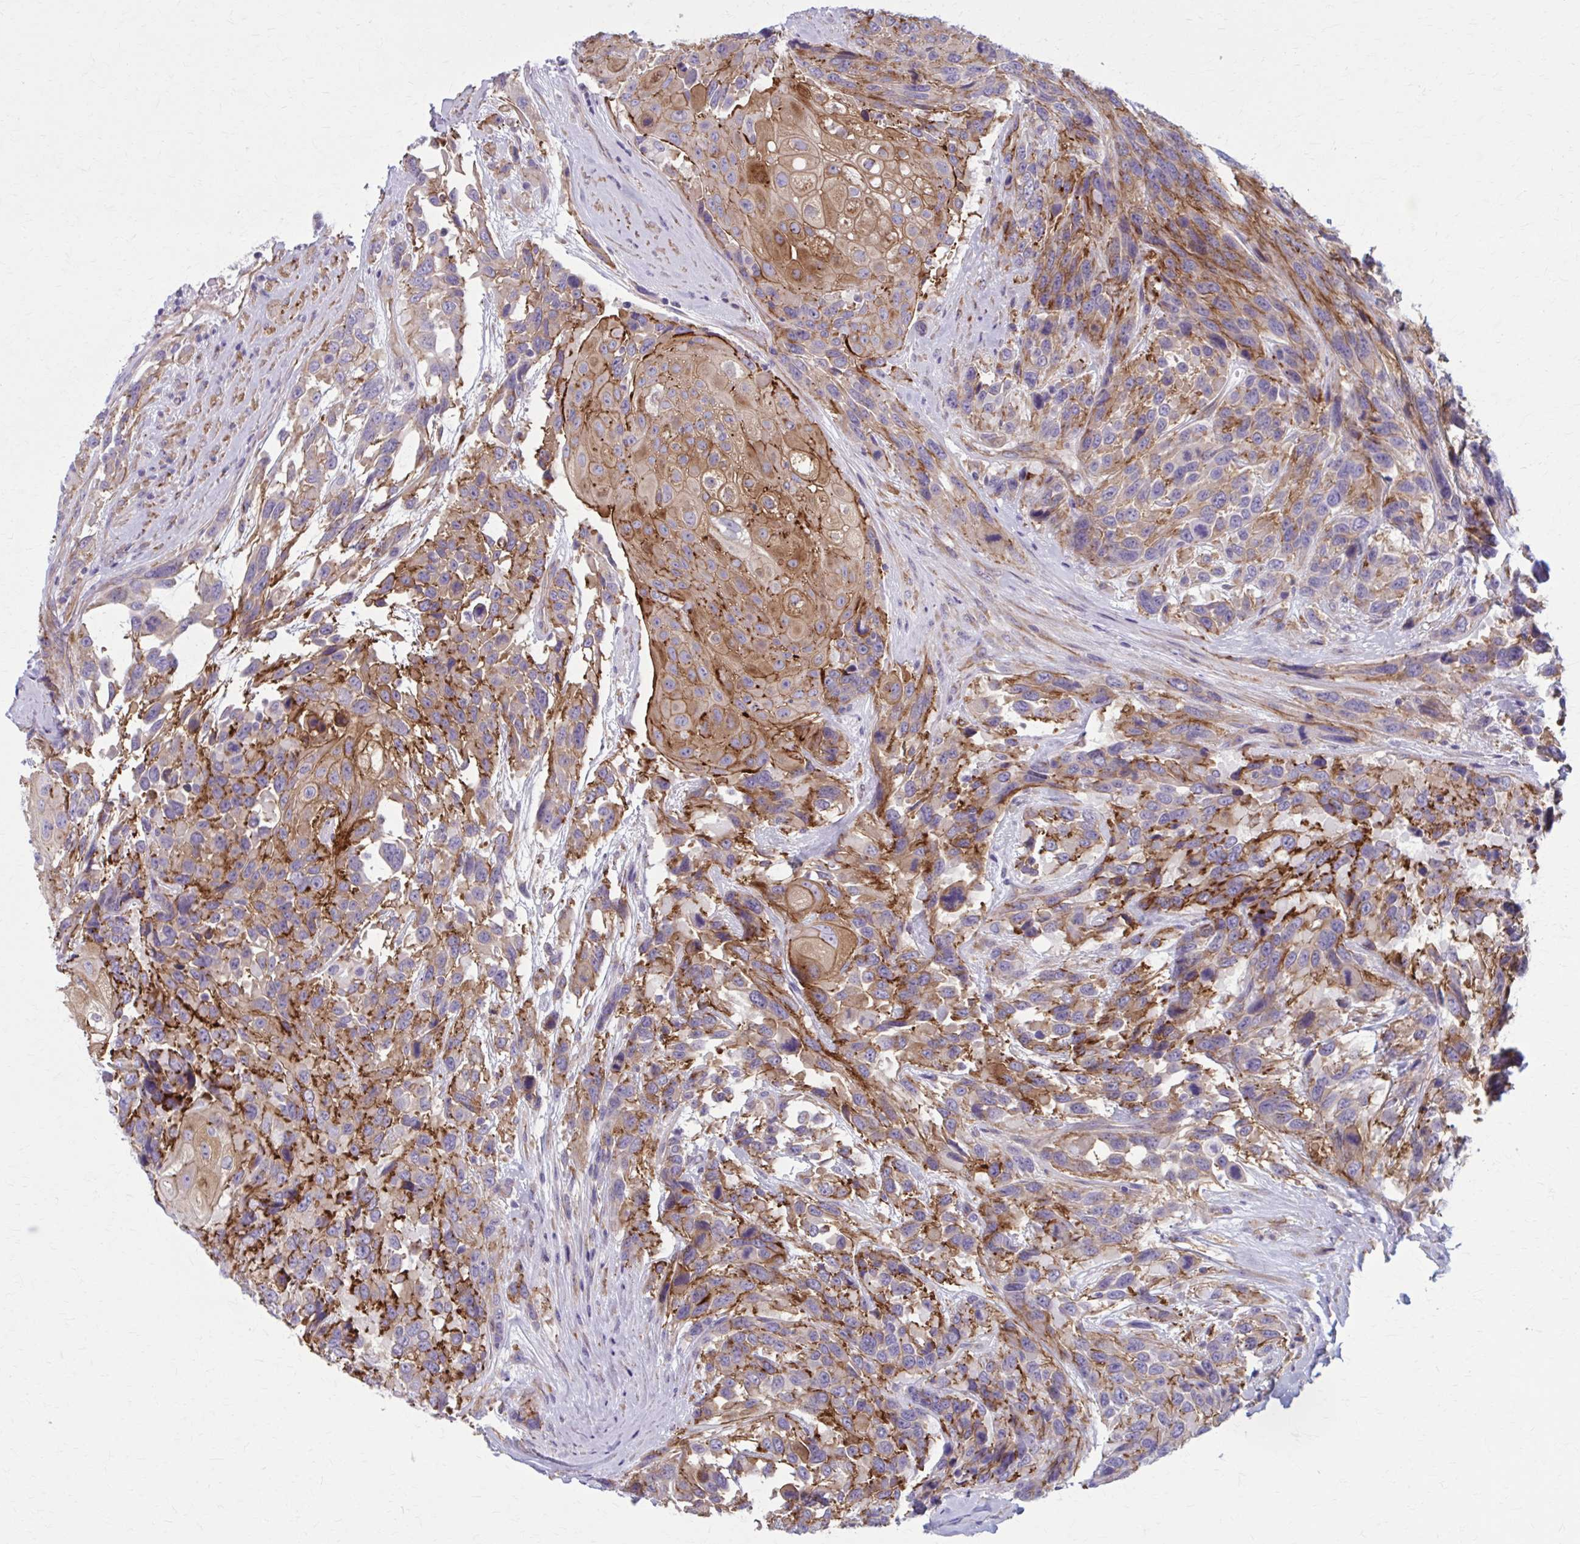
{"staining": {"intensity": "strong", "quantity": "25%-75%", "location": "cytoplasmic/membranous"}, "tissue": "urothelial cancer", "cell_type": "Tumor cells", "image_type": "cancer", "snomed": [{"axis": "morphology", "description": "Urothelial carcinoma, High grade"}, {"axis": "topography", "description": "Urinary bladder"}], "caption": "High-grade urothelial carcinoma stained for a protein (brown) displays strong cytoplasmic/membranous positive positivity in about 25%-75% of tumor cells.", "gene": "ZDHHC7", "patient": {"sex": "female", "age": 70}}